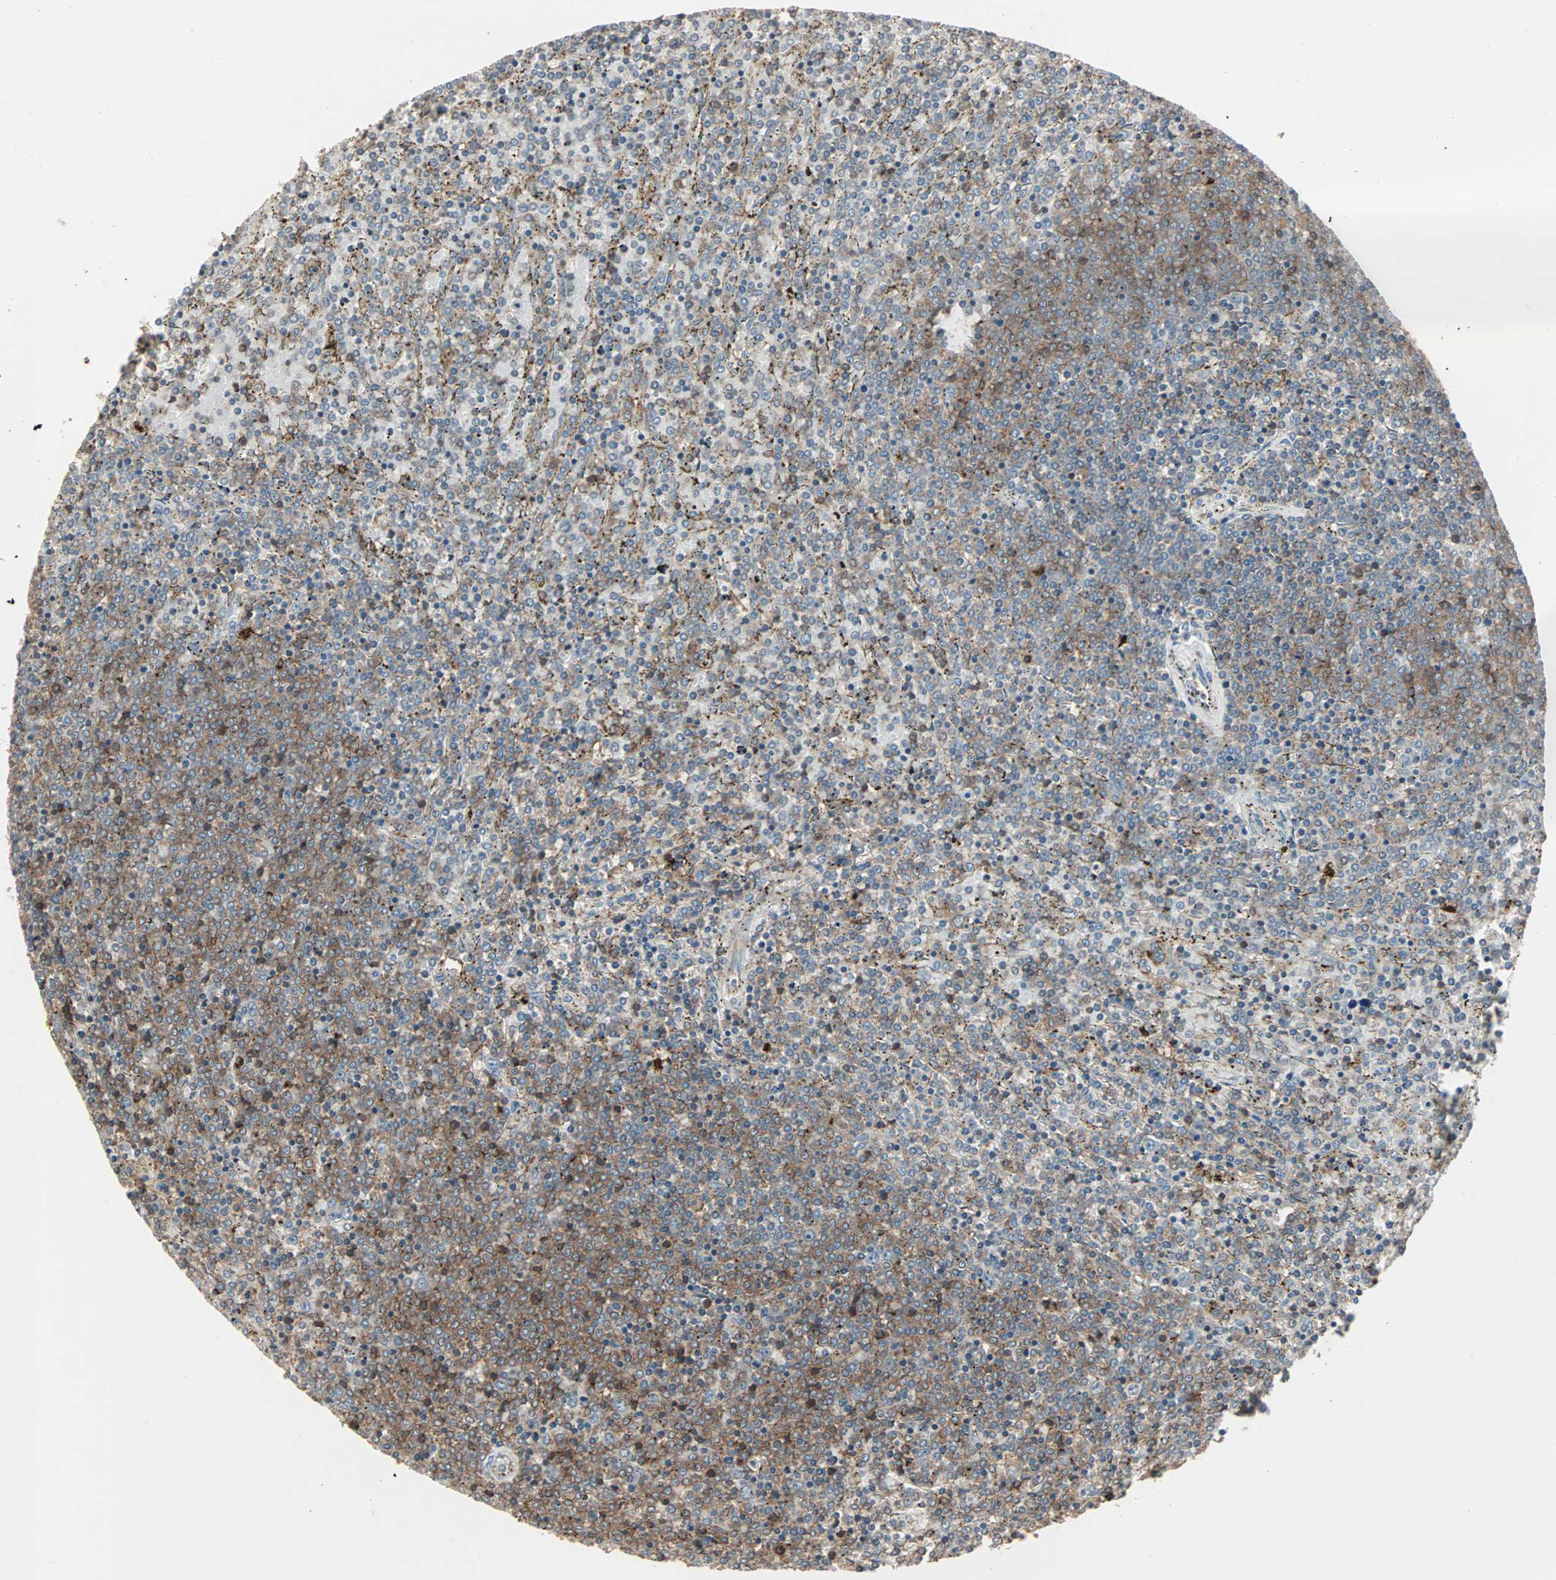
{"staining": {"intensity": "moderate", "quantity": "25%-75%", "location": "cytoplasmic/membranous"}, "tissue": "lymphoma", "cell_type": "Tumor cells", "image_type": "cancer", "snomed": [{"axis": "morphology", "description": "Malignant lymphoma, non-Hodgkin's type, Low grade"}, {"axis": "topography", "description": "Spleen"}], "caption": "DAB immunohistochemical staining of human malignant lymphoma, non-Hodgkin's type (low-grade) reveals moderate cytoplasmic/membranous protein expression in about 25%-75% of tumor cells.", "gene": "GNAI2", "patient": {"sex": "female", "age": 77}}